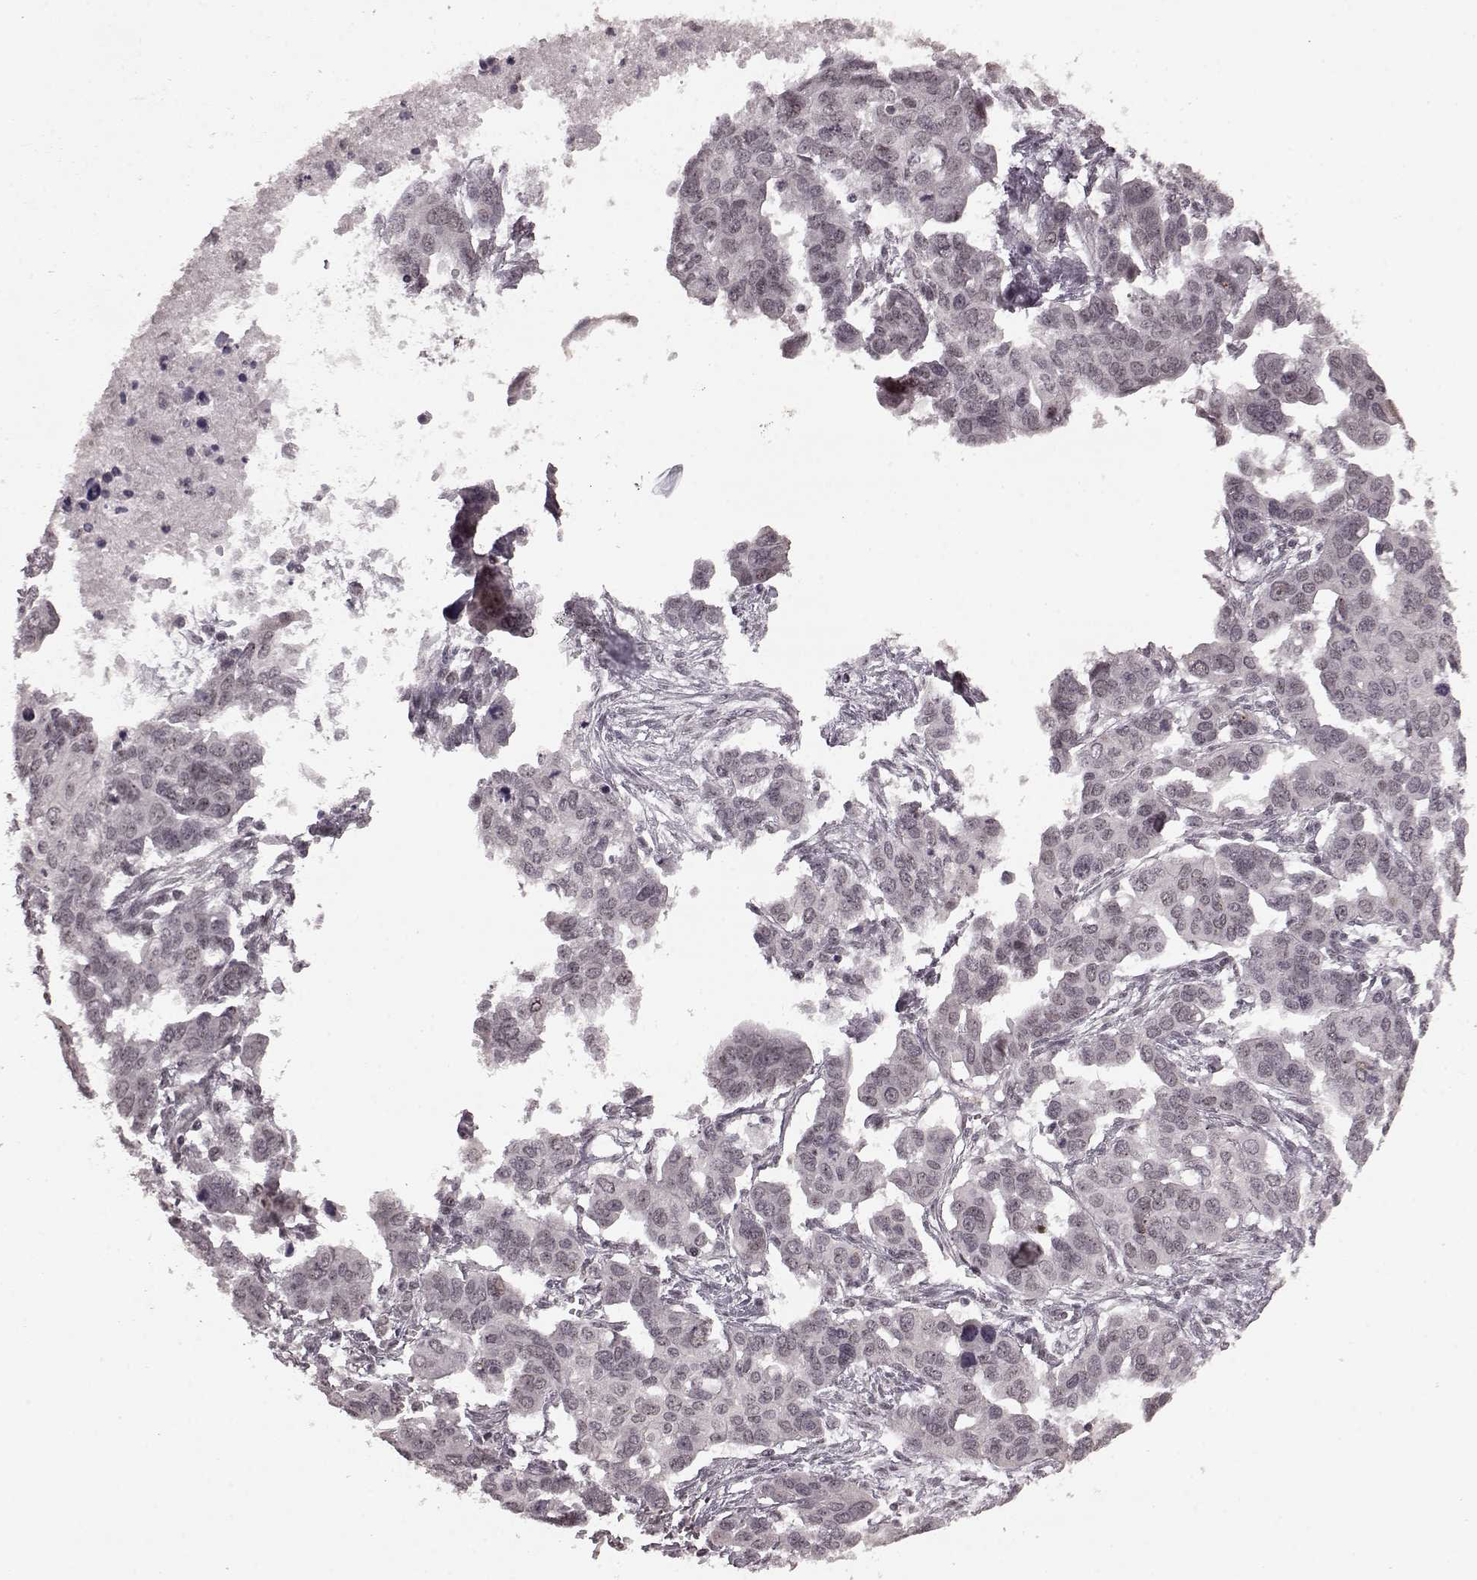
{"staining": {"intensity": "negative", "quantity": "none", "location": "none"}, "tissue": "ovarian cancer", "cell_type": "Tumor cells", "image_type": "cancer", "snomed": [{"axis": "morphology", "description": "Carcinoma, endometroid"}, {"axis": "topography", "description": "Ovary"}], "caption": "Tumor cells are negative for brown protein staining in endometroid carcinoma (ovarian).", "gene": "PLCB4", "patient": {"sex": "female", "age": 78}}